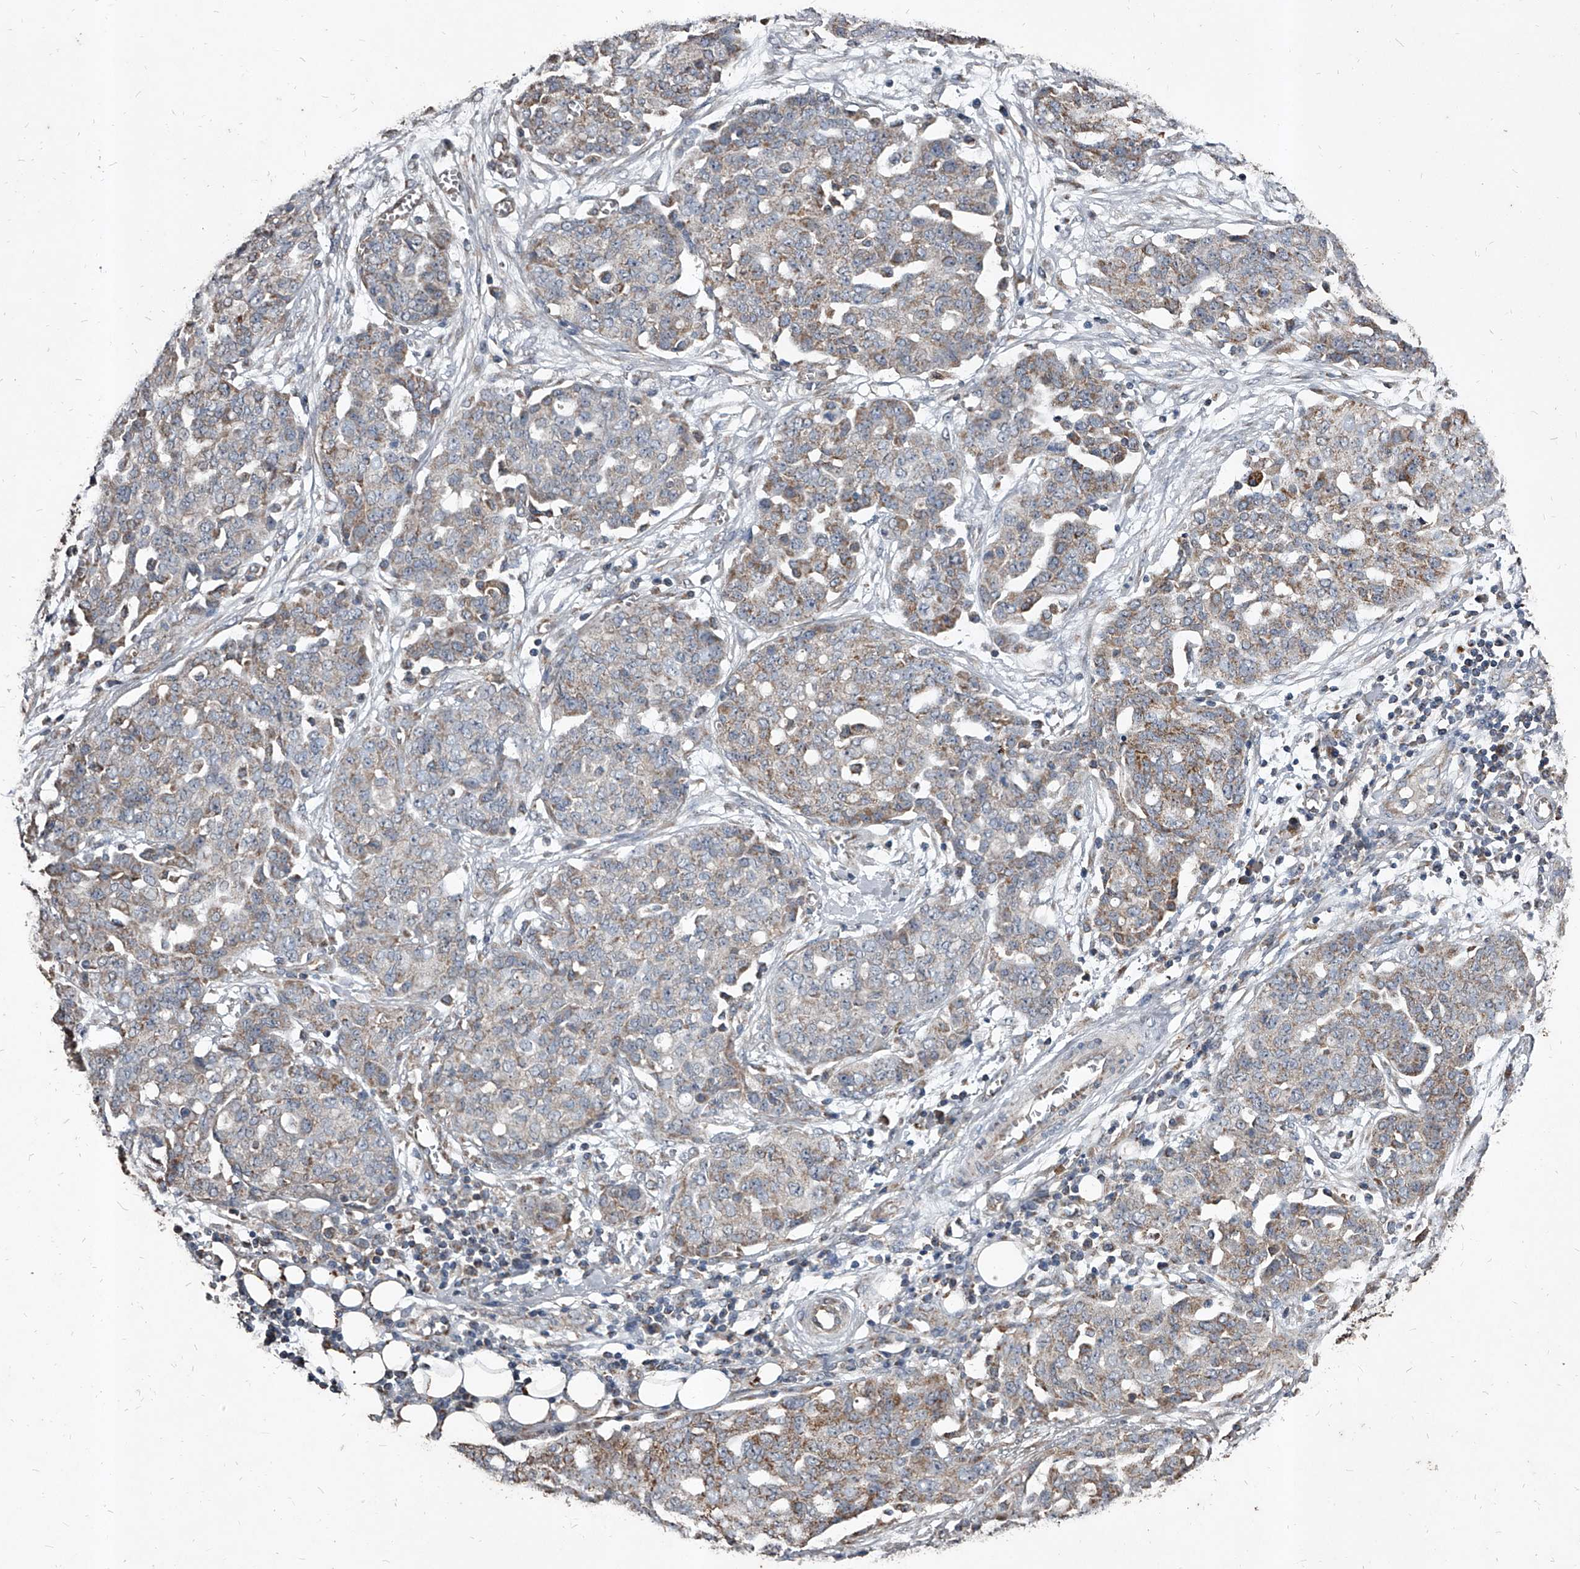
{"staining": {"intensity": "weak", "quantity": "25%-75%", "location": "cytoplasmic/membranous"}, "tissue": "ovarian cancer", "cell_type": "Tumor cells", "image_type": "cancer", "snomed": [{"axis": "morphology", "description": "Cystadenocarcinoma, serous, NOS"}, {"axis": "topography", "description": "Soft tissue"}, {"axis": "topography", "description": "Ovary"}], "caption": "A low amount of weak cytoplasmic/membranous positivity is appreciated in approximately 25%-75% of tumor cells in ovarian cancer (serous cystadenocarcinoma) tissue.", "gene": "GPR183", "patient": {"sex": "female", "age": 57}}